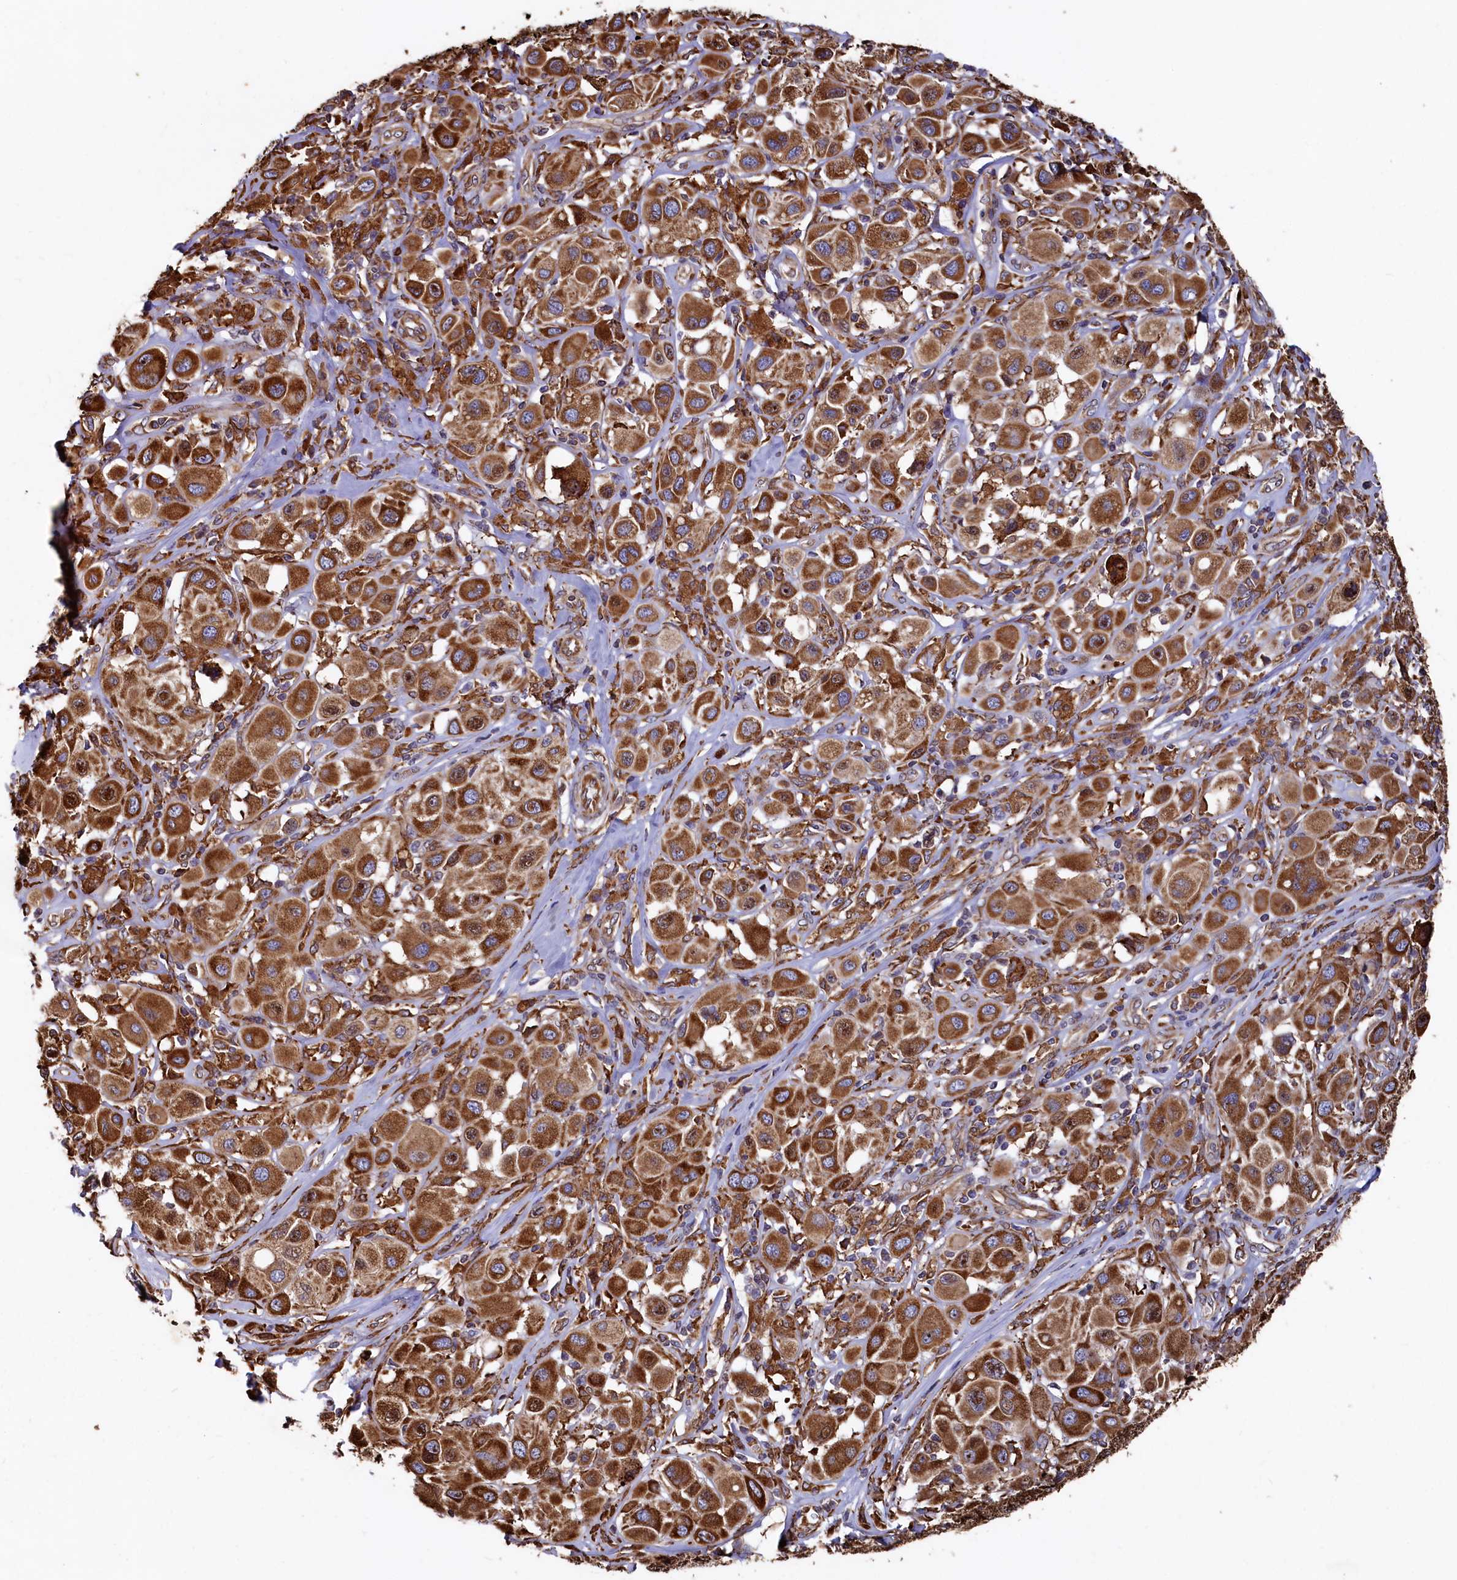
{"staining": {"intensity": "strong", "quantity": ">75%", "location": "cytoplasmic/membranous"}, "tissue": "melanoma", "cell_type": "Tumor cells", "image_type": "cancer", "snomed": [{"axis": "morphology", "description": "Malignant melanoma, Metastatic site"}, {"axis": "topography", "description": "Skin"}], "caption": "Immunohistochemistry (DAB) staining of human melanoma reveals strong cytoplasmic/membranous protein expression in about >75% of tumor cells.", "gene": "NEURL1B", "patient": {"sex": "male", "age": 41}}